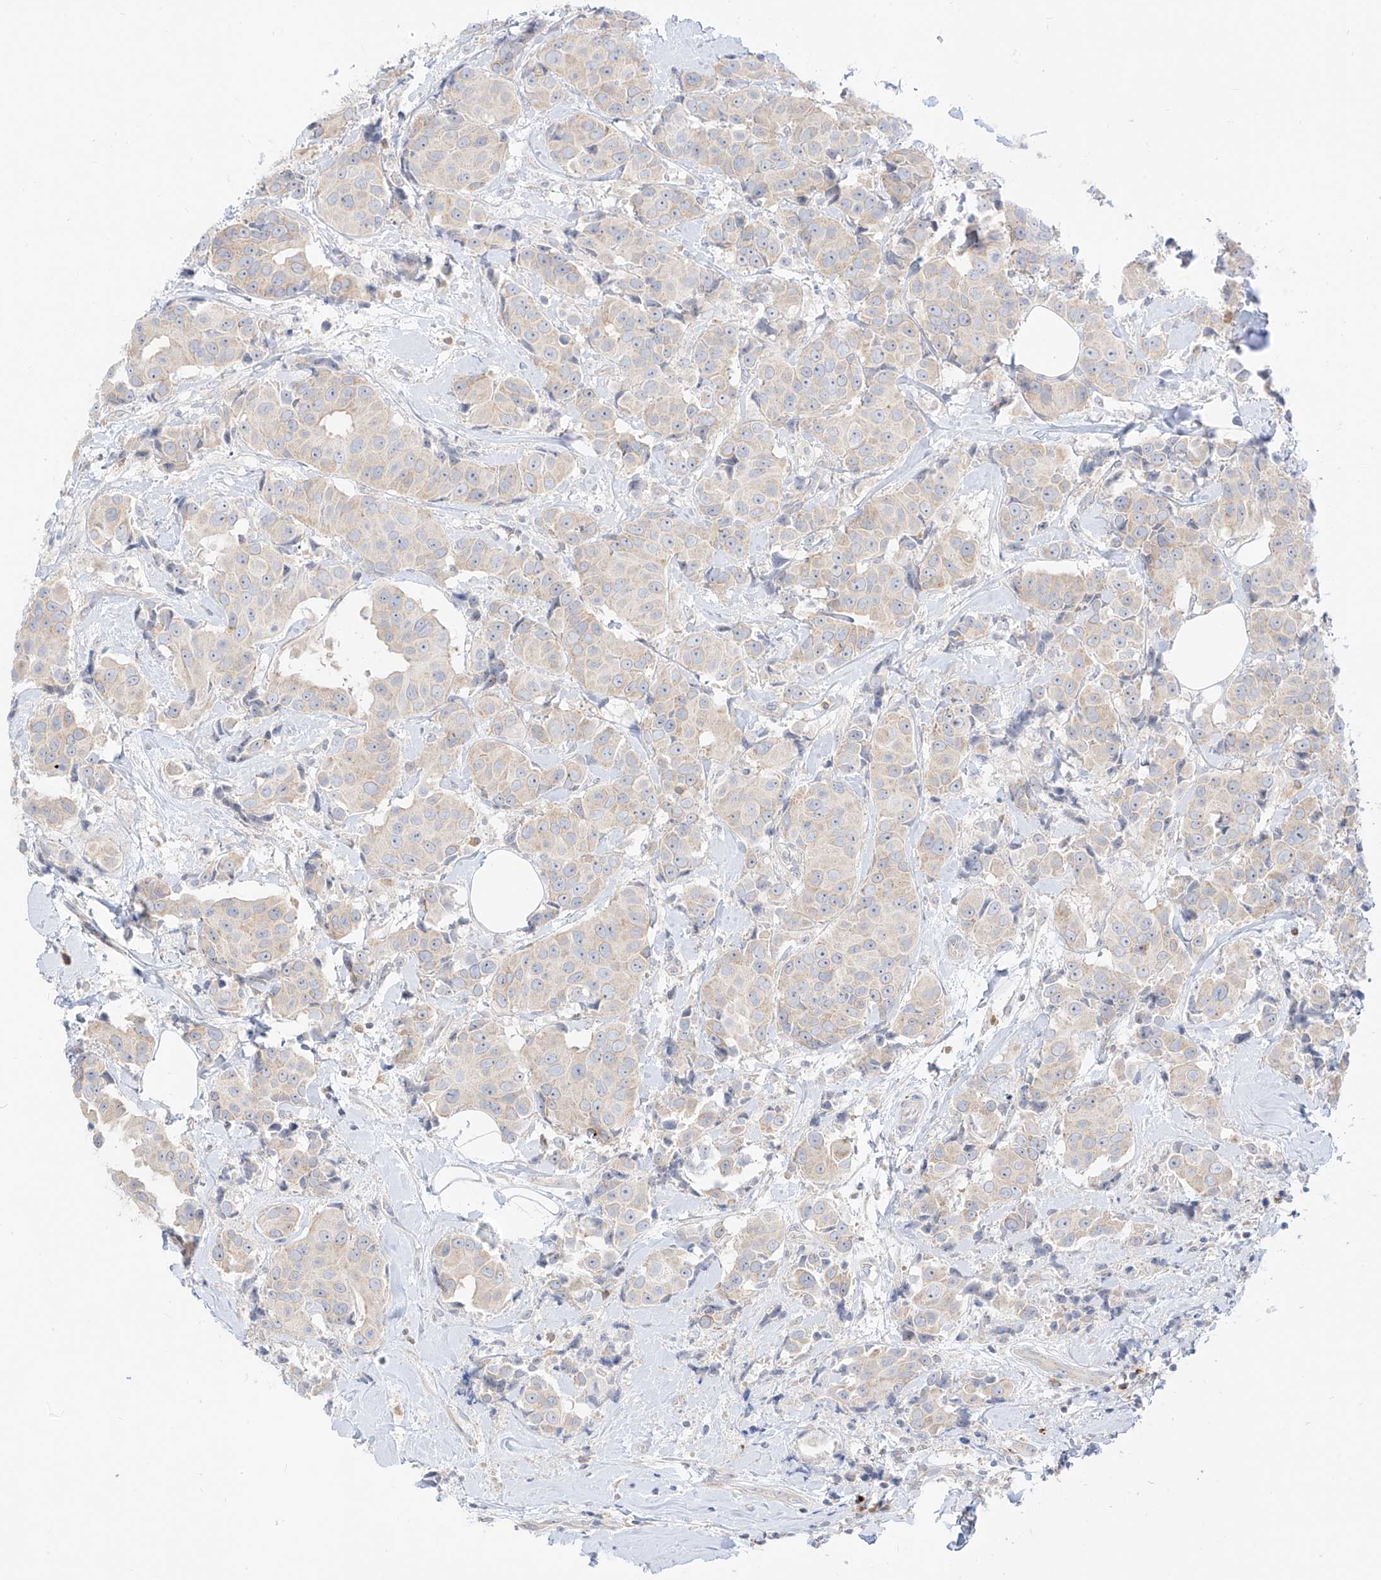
{"staining": {"intensity": "weak", "quantity": "<25%", "location": "cytoplasmic/membranous"}, "tissue": "breast cancer", "cell_type": "Tumor cells", "image_type": "cancer", "snomed": [{"axis": "morphology", "description": "Normal tissue, NOS"}, {"axis": "morphology", "description": "Duct carcinoma"}, {"axis": "topography", "description": "Breast"}], "caption": "Tumor cells show no significant protein expression in breast intraductal carcinoma.", "gene": "SYTL3", "patient": {"sex": "female", "age": 39}}